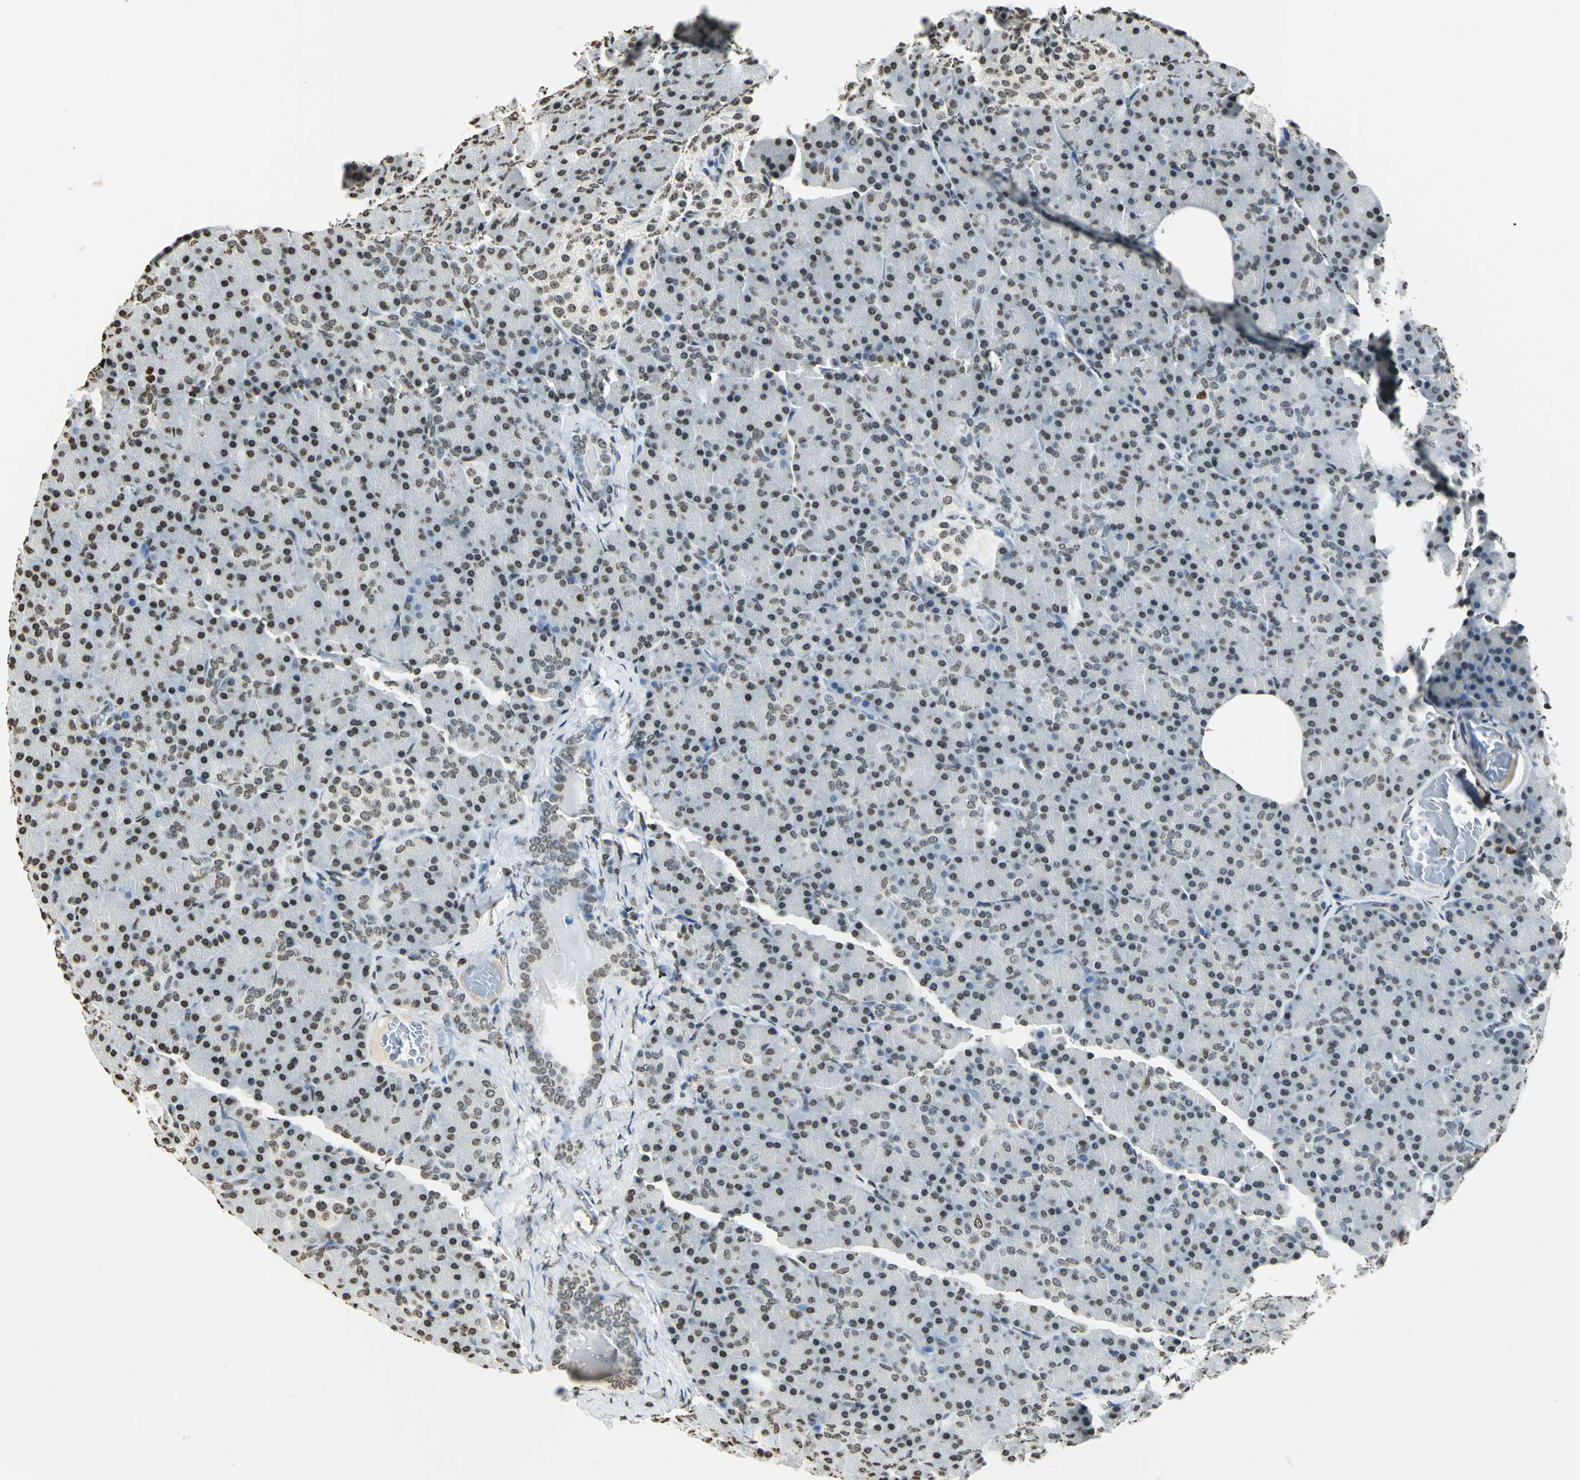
{"staining": {"intensity": "strong", "quantity": ">75%", "location": "nuclear"}, "tissue": "pancreas", "cell_type": "Exocrine glandular cells", "image_type": "normal", "snomed": [{"axis": "morphology", "description": "Normal tissue, NOS"}, {"axis": "topography", "description": "Pancreas"}], "caption": "Immunohistochemical staining of benign pancreas exhibits high levels of strong nuclear positivity in about >75% of exocrine glandular cells.", "gene": "MCM4", "patient": {"sex": "female", "age": 43}}